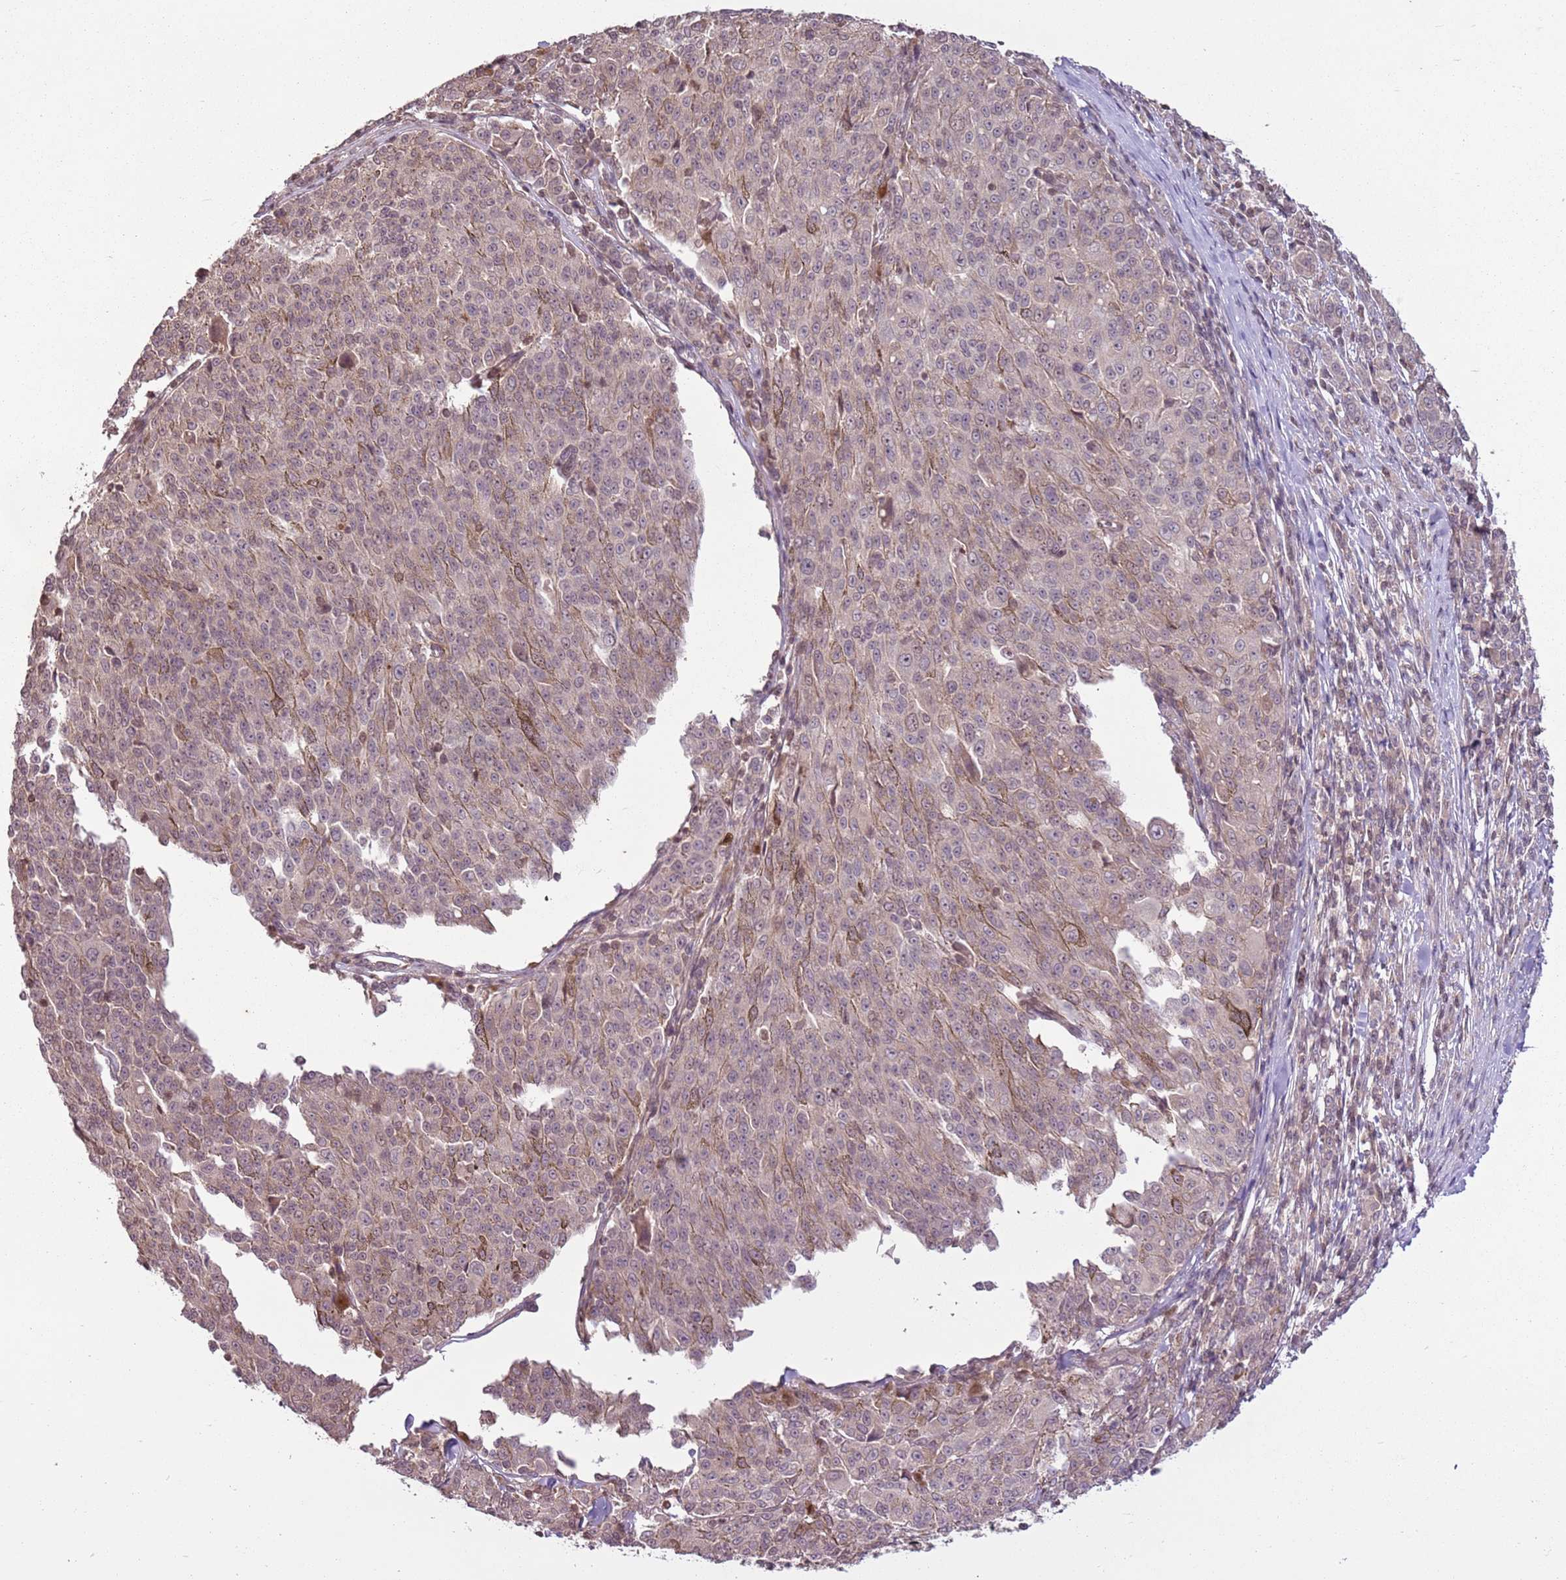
{"staining": {"intensity": "weak", "quantity": "<25%", "location": "cytoplasmic/membranous"}, "tissue": "melanoma", "cell_type": "Tumor cells", "image_type": "cancer", "snomed": [{"axis": "morphology", "description": "Malignant melanoma, NOS"}, {"axis": "topography", "description": "Skin"}], "caption": "IHC image of neoplastic tissue: malignant melanoma stained with DAB (3,3'-diaminobenzidine) demonstrates no significant protein positivity in tumor cells. (Immunohistochemistry (ihc), brightfield microscopy, high magnification).", "gene": "CAPN9", "patient": {"sex": "female", "age": 52}}